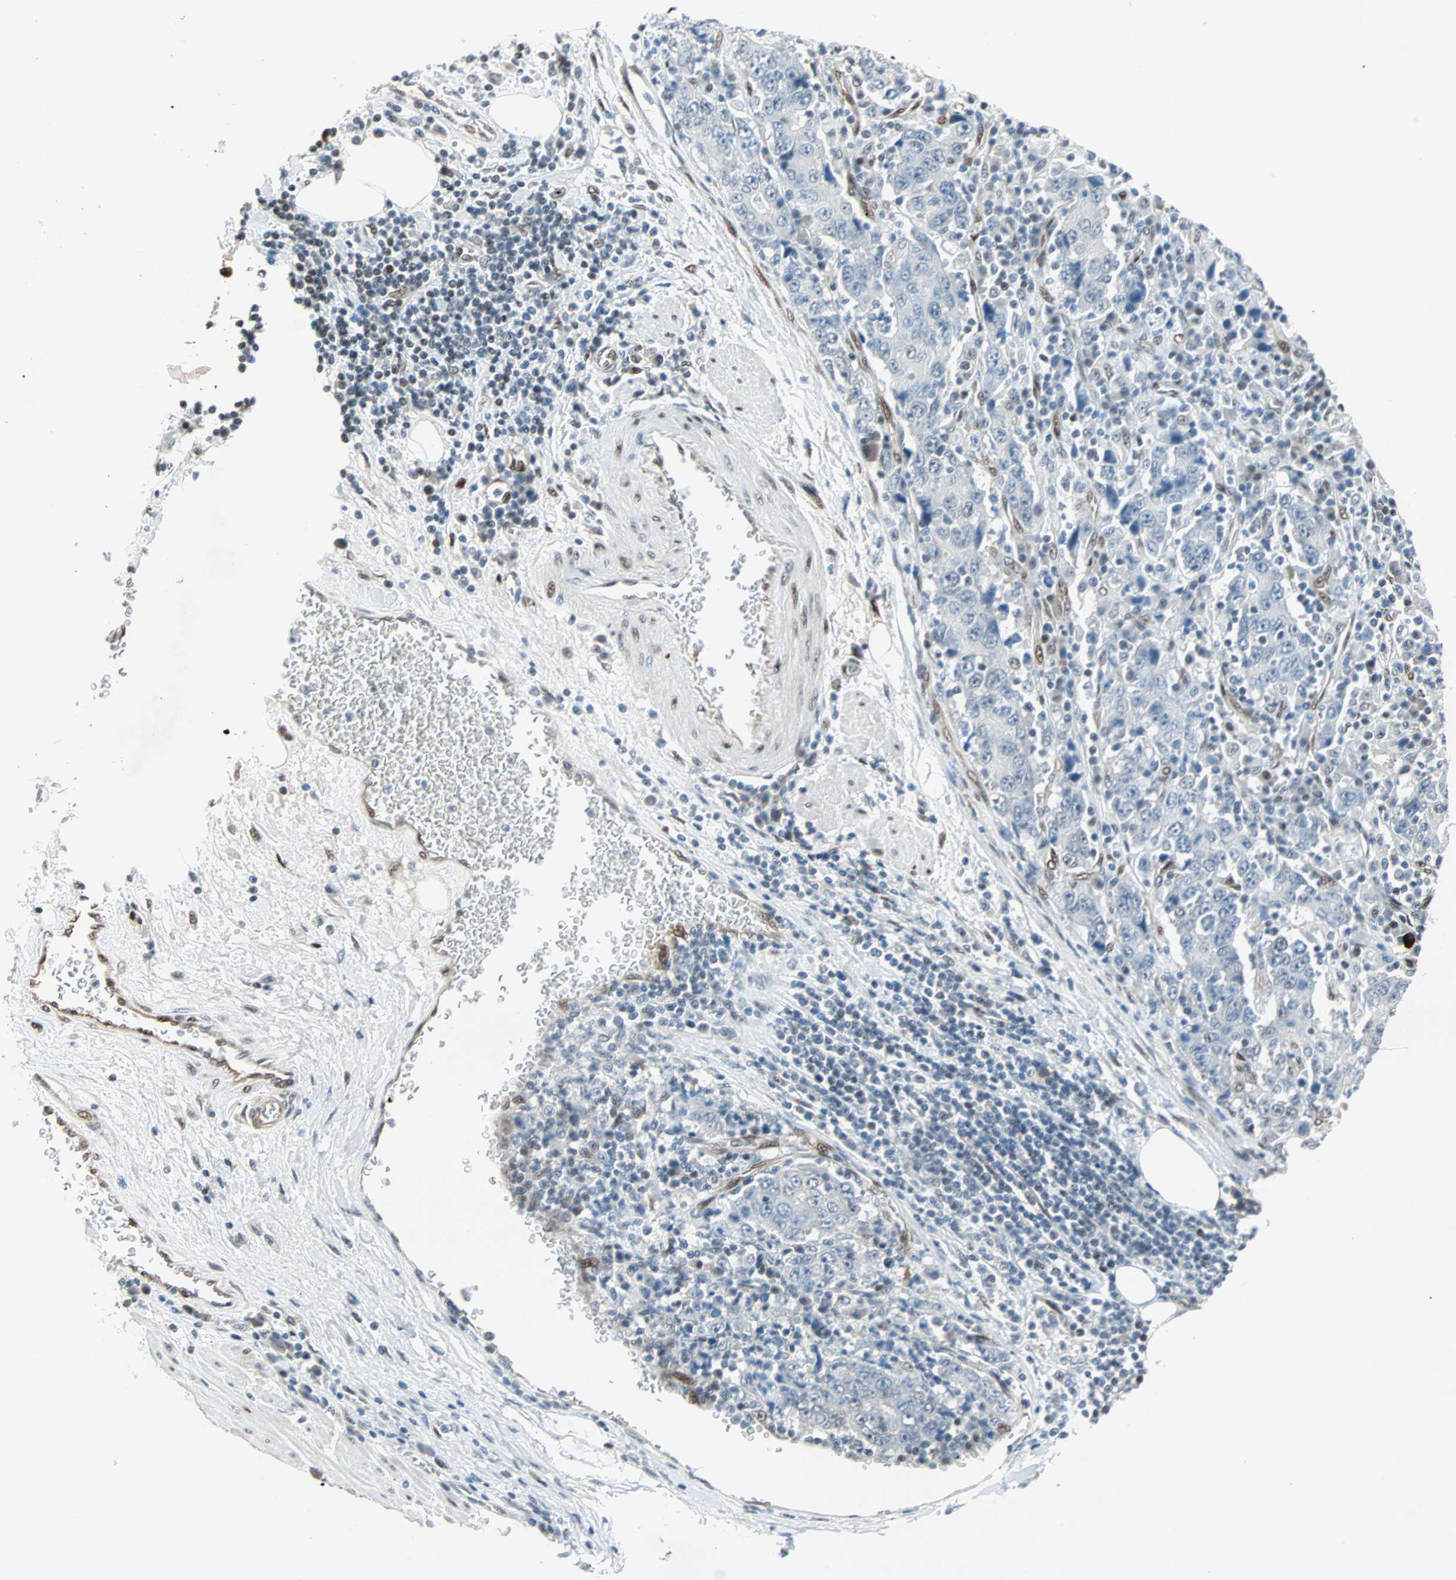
{"staining": {"intensity": "negative", "quantity": "none", "location": "none"}, "tissue": "stomach cancer", "cell_type": "Tumor cells", "image_type": "cancer", "snomed": [{"axis": "morphology", "description": "Normal tissue, NOS"}, {"axis": "morphology", "description": "Adenocarcinoma, NOS"}, {"axis": "topography", "description": "Stomach, upper"}, {"axis": "topography", "description": "Stomach"}], "caption": "DAB immunohistochemical staining of stomach adenocarcinoma shows no significant staining in tumor cells.", "gene": "WWTR1", "patient": {"sex": "male", "age": 59}}